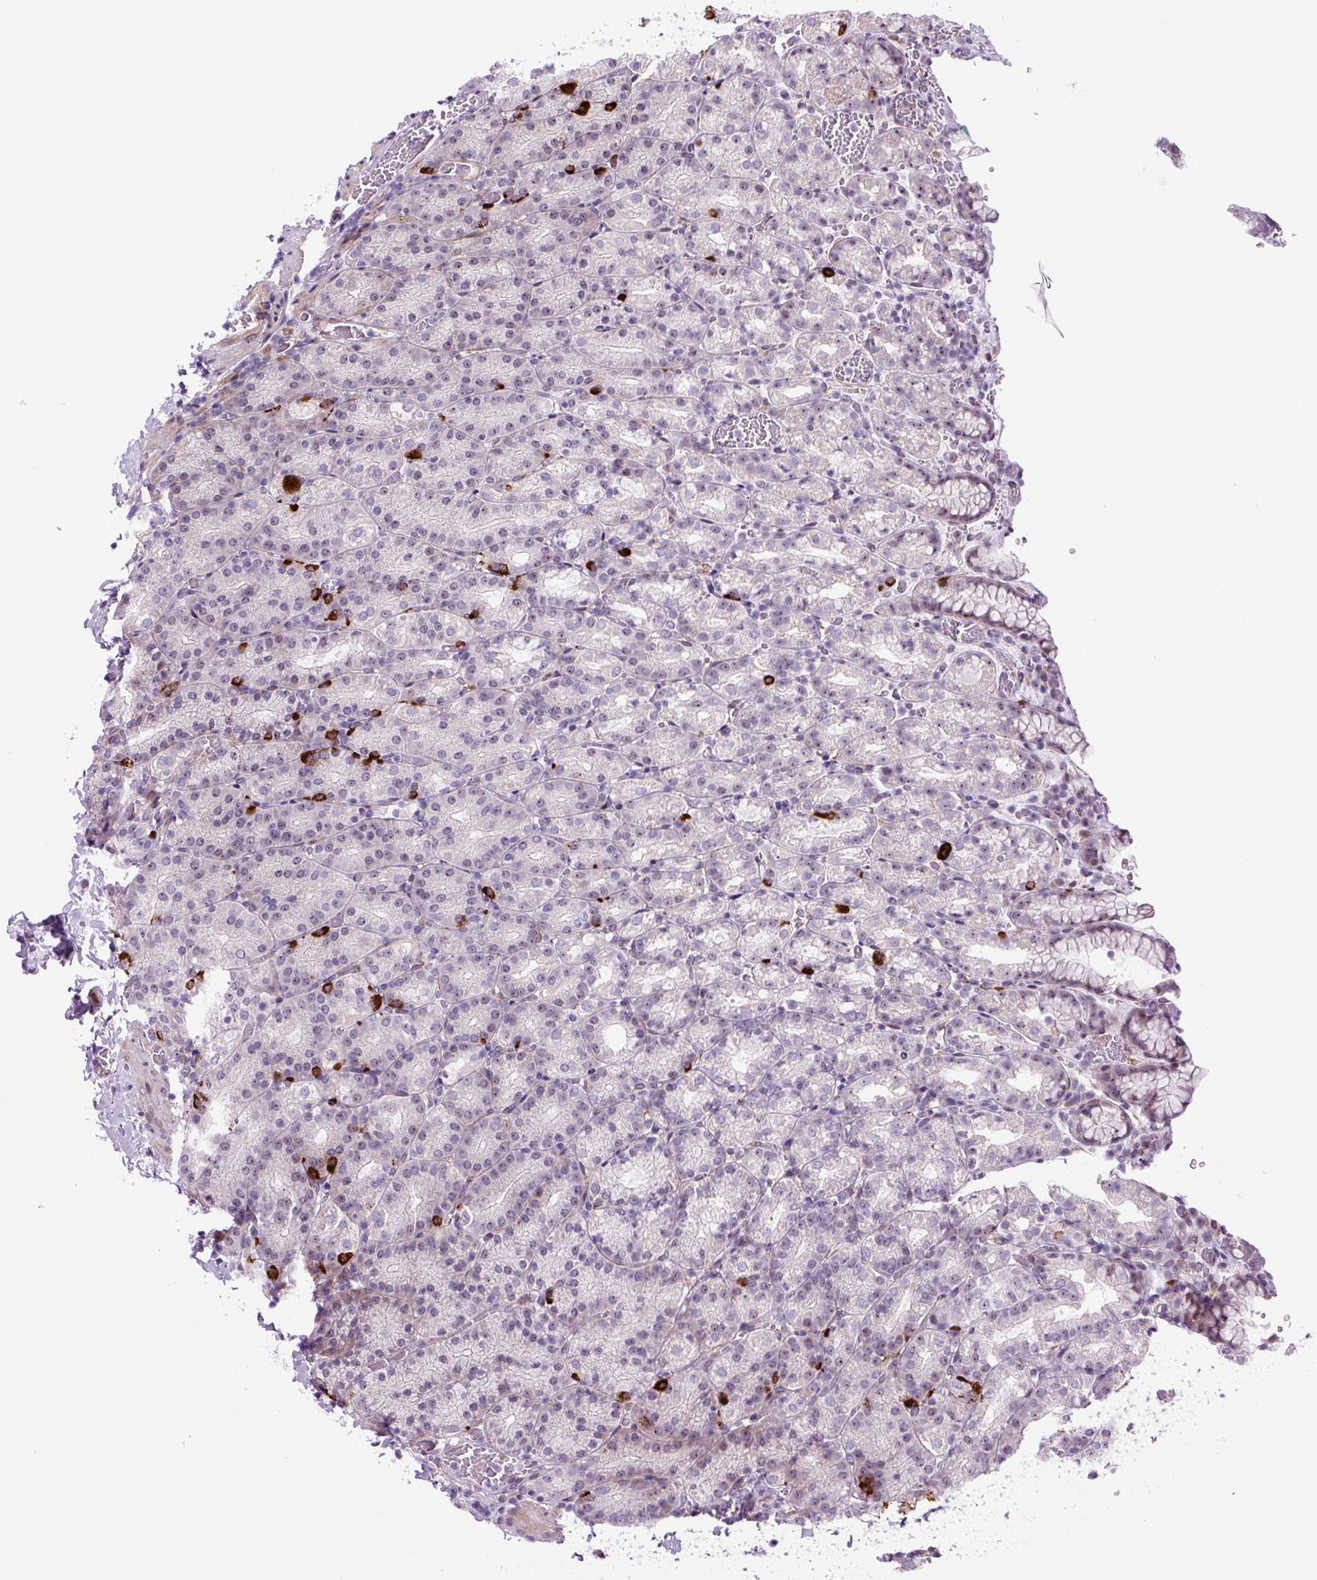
{"staining": {"intensity": "strong", "quantity": "<25%", "location": "cytoplasmic/membranous"}, "tissue": "stomach", "cell_type": "Glandular cells", "image_type": "normal", "snomed": [{"axis": "morphology", "description": "Normal tissue, NOS"}, {"axis": "topography", "description": "Stomach, upper"}], "caption": "Stomach stained with DAB (3,3'-diaminobenzidine) immunohistochemistry (IHC) reveals medium levels of strong cytoplasmic/membranous expression in approximately <25% of glandular cells.", "gene": "RRS1", "patient": {"sex": "female", "age": 81}}